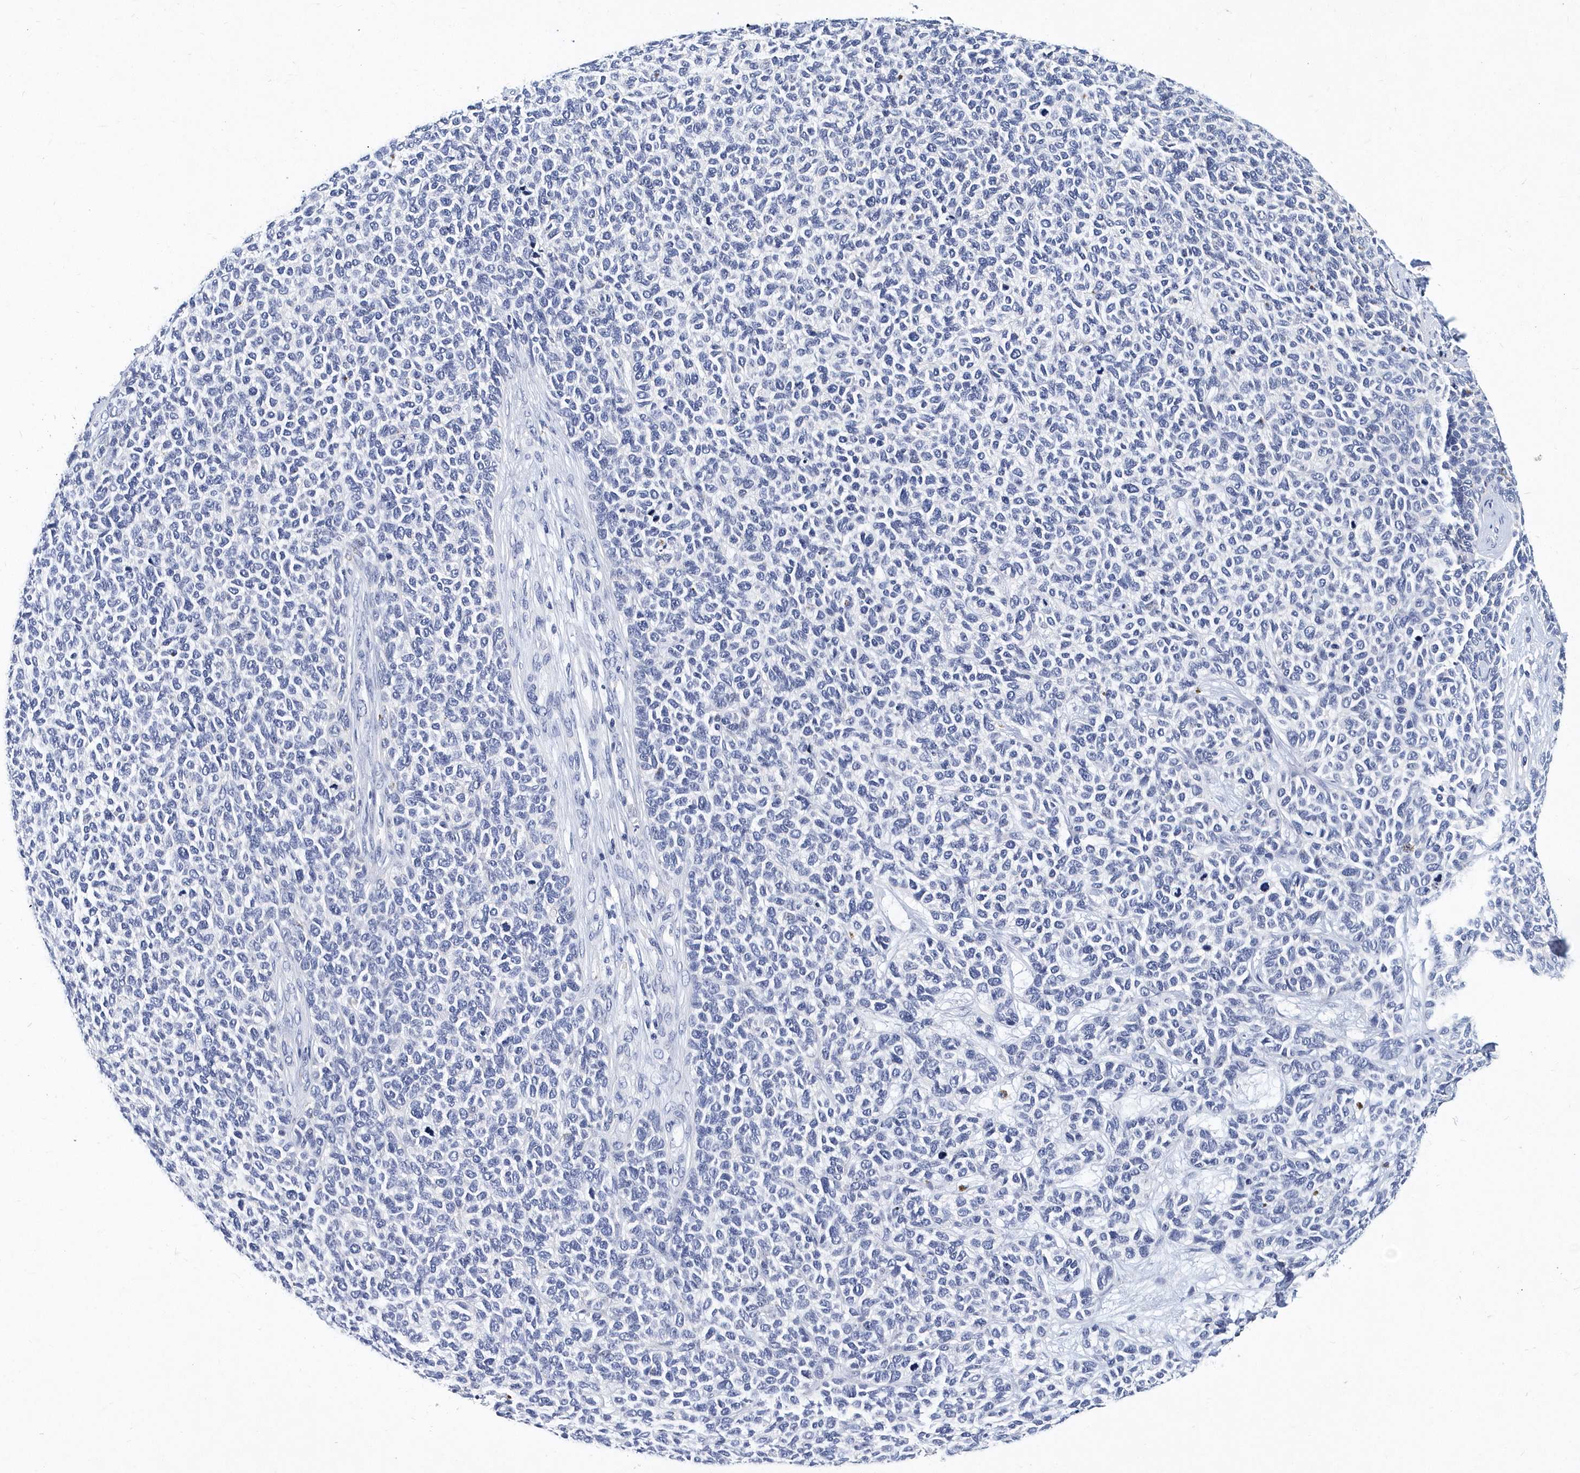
{"staining": {"intensity": "negative", "quantity": "none", "location": "none"}, "tissue": "skin cancer", "cell_type": "Tumor cells", "image_type": "cancer", "snomed": [{"axis": "morphology", "description": "Basal cell carcinoma"}, {"axis": "topography", "description": "Skin"}], "caption": "Tumor cells show no significant protein expression in skin basal cell carcinoma. (DAB immunohistochemistry (IHC) visualized using brightfield microscopy, high magnification).", "gene": "ITGA2B", "patient": {"sex": "female", "age": 84}}